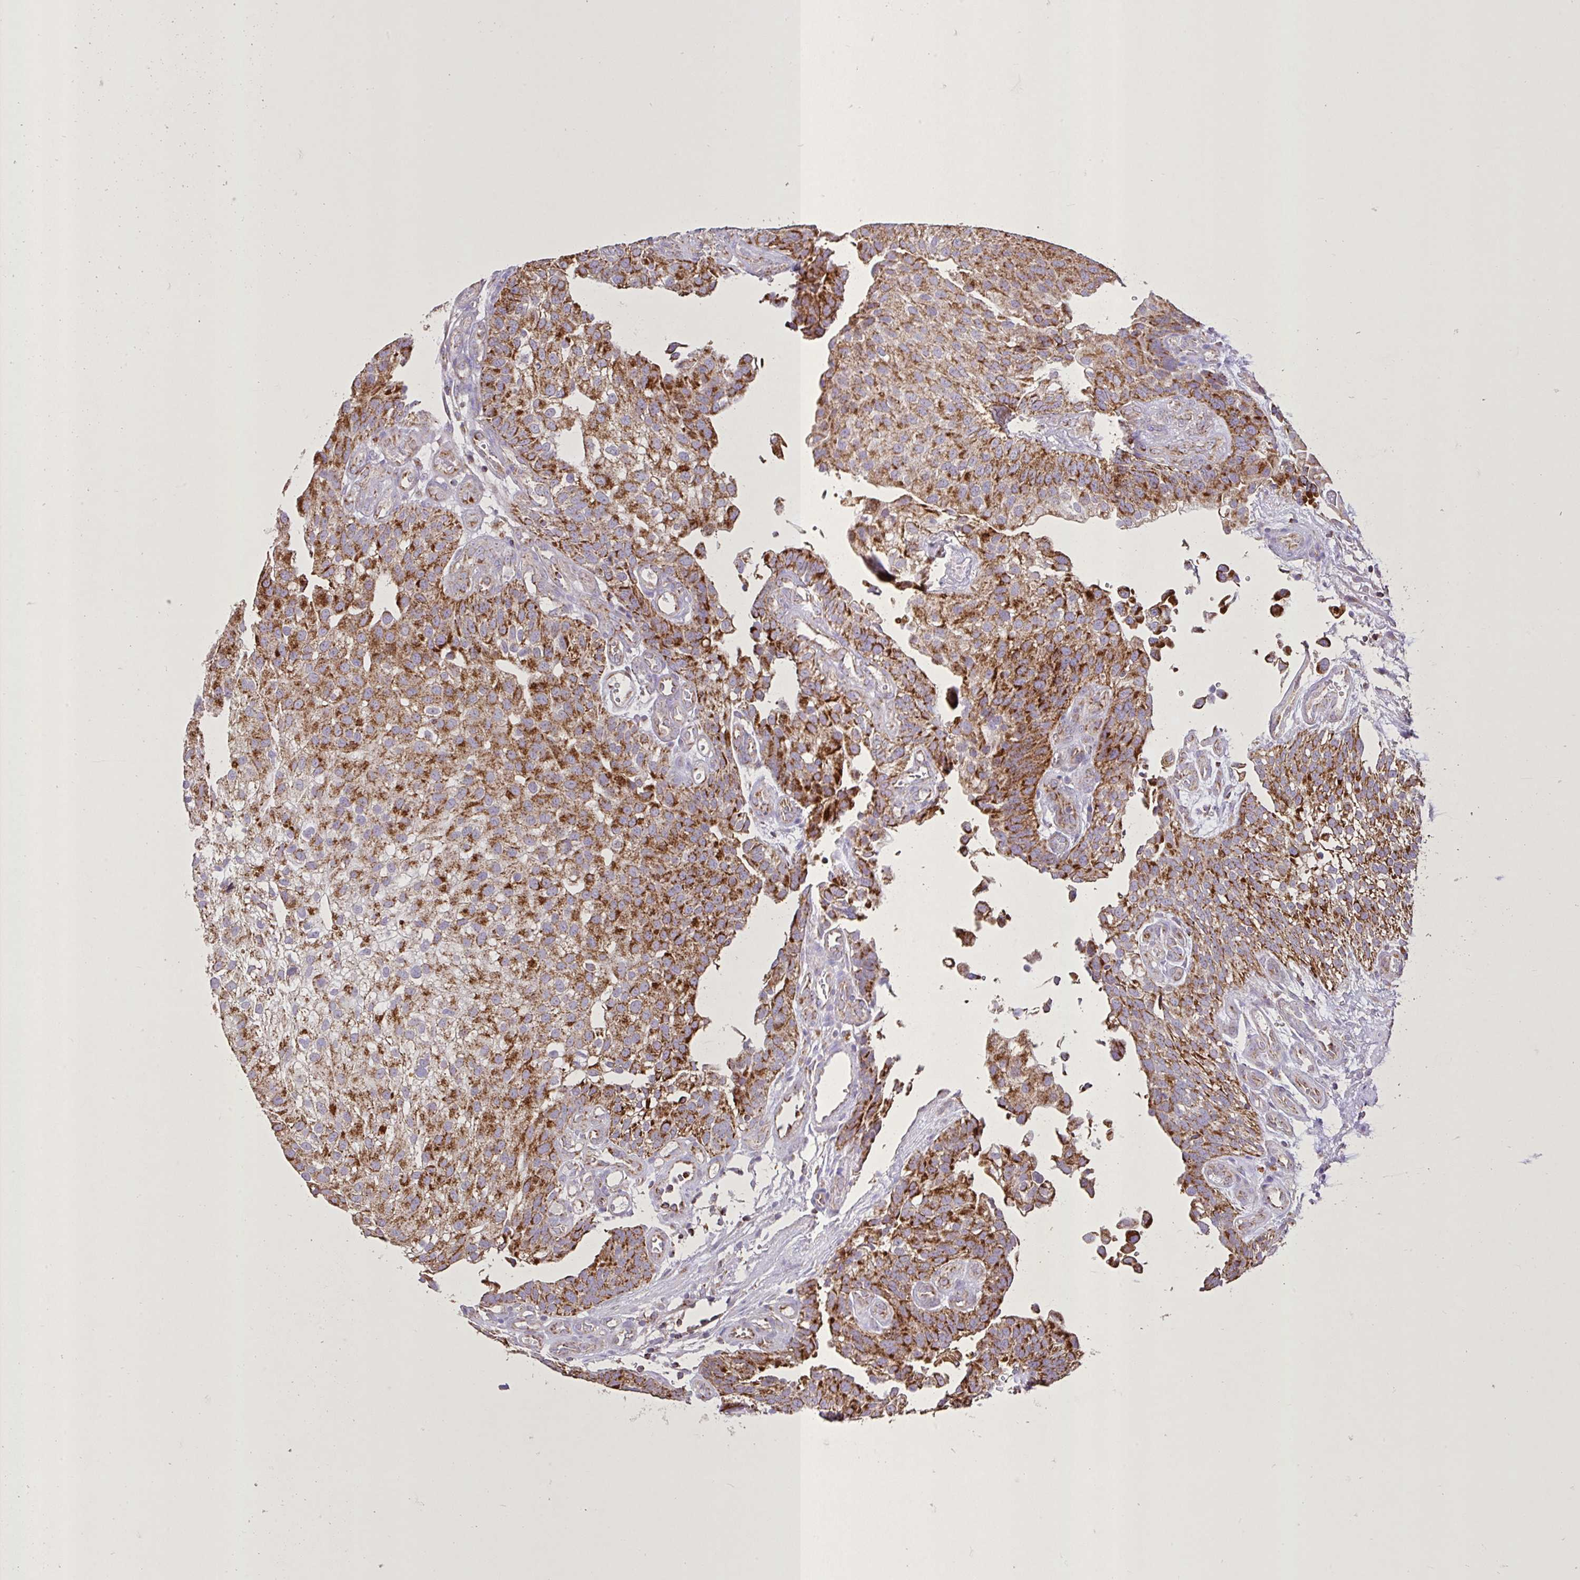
{"staining": {"intensity": "moderate", "quantity": ">75%", "location": "cytoplasmic/membranous"}, "tissue": "urothelial cancer", "cell_type": "Tumor cells", "image_type": "cancer", "snomed": [{"axis": "morphology", "description": "Urothelial carcinoma, NOS"}, {"axis": "topography", "description": "Urinary bladder"}], "caption": "Transitional cell carcinoma was stained to show a protein in brown. There is medium levels of moderate cytoplasmic/membranous positivity in about >75% of tumor cells. (Stains: DAB in brown, nuclei in blue, Microscopy: brightfield microscopy at high magnification).", "gene": "AGK", "patient": {"sex": "male", "age": 87}}